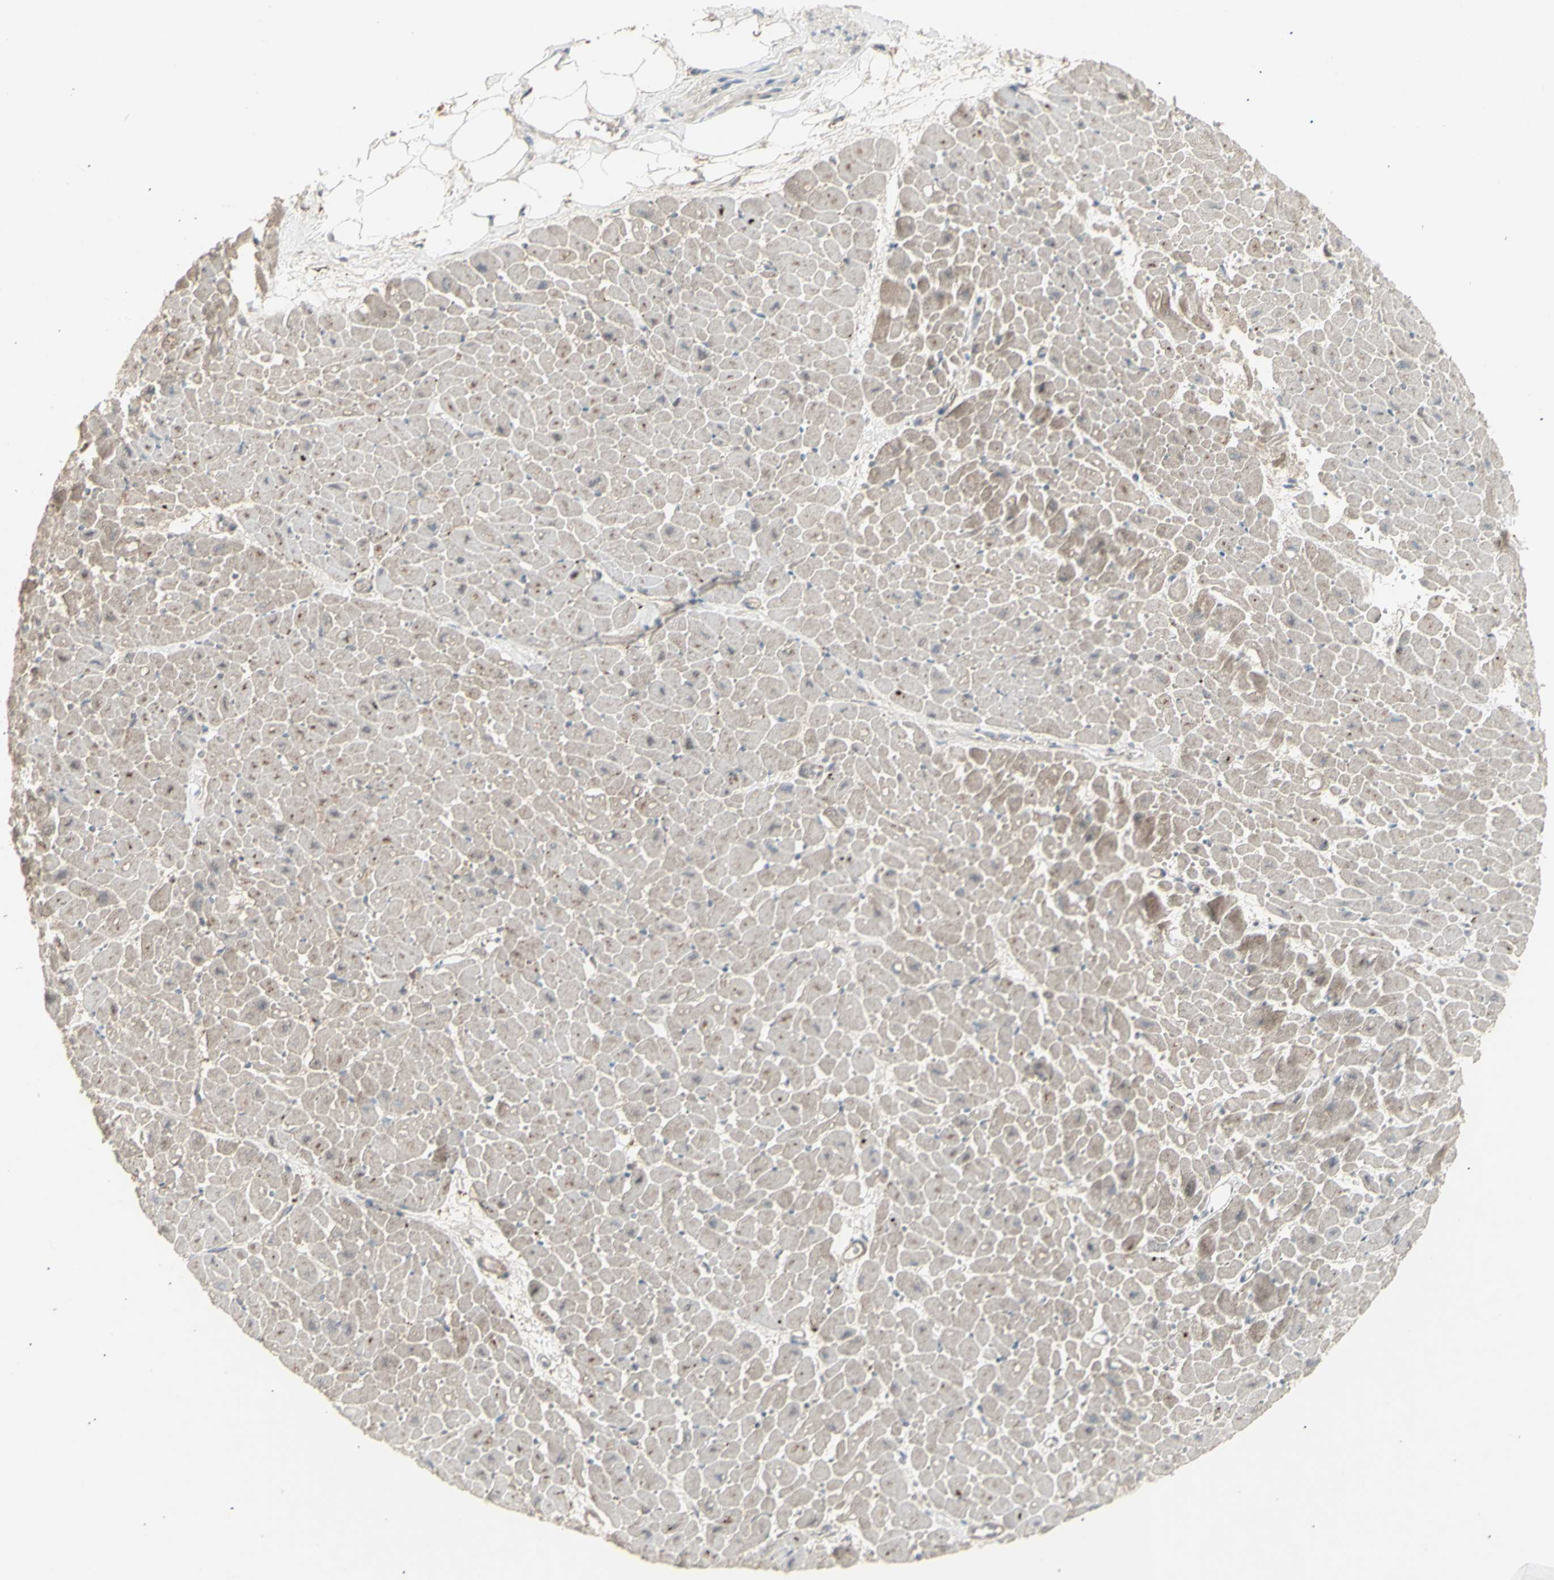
{"staining": {"intensity": "weak", "quantity": ">75%", "location": "cytoplasmic/membranous"}, "tissue": "heart muscle", "cell_type": "Cardiomyocytes", "image_type": "normal", "snomed": [{"axis": "morphology", "description": "Normal tissue, NOS"}, {"axis": "topography", "description": "Heart"}], "caption": "This micrograph displays immunohistochemistry staining of normal human heart muscle, with low weak cytoplasmic/membranous expression in approximately >75% of cardiomyocytes.", "gene": "RNASEL", "patient": {"sex": "male", "age": 45}}